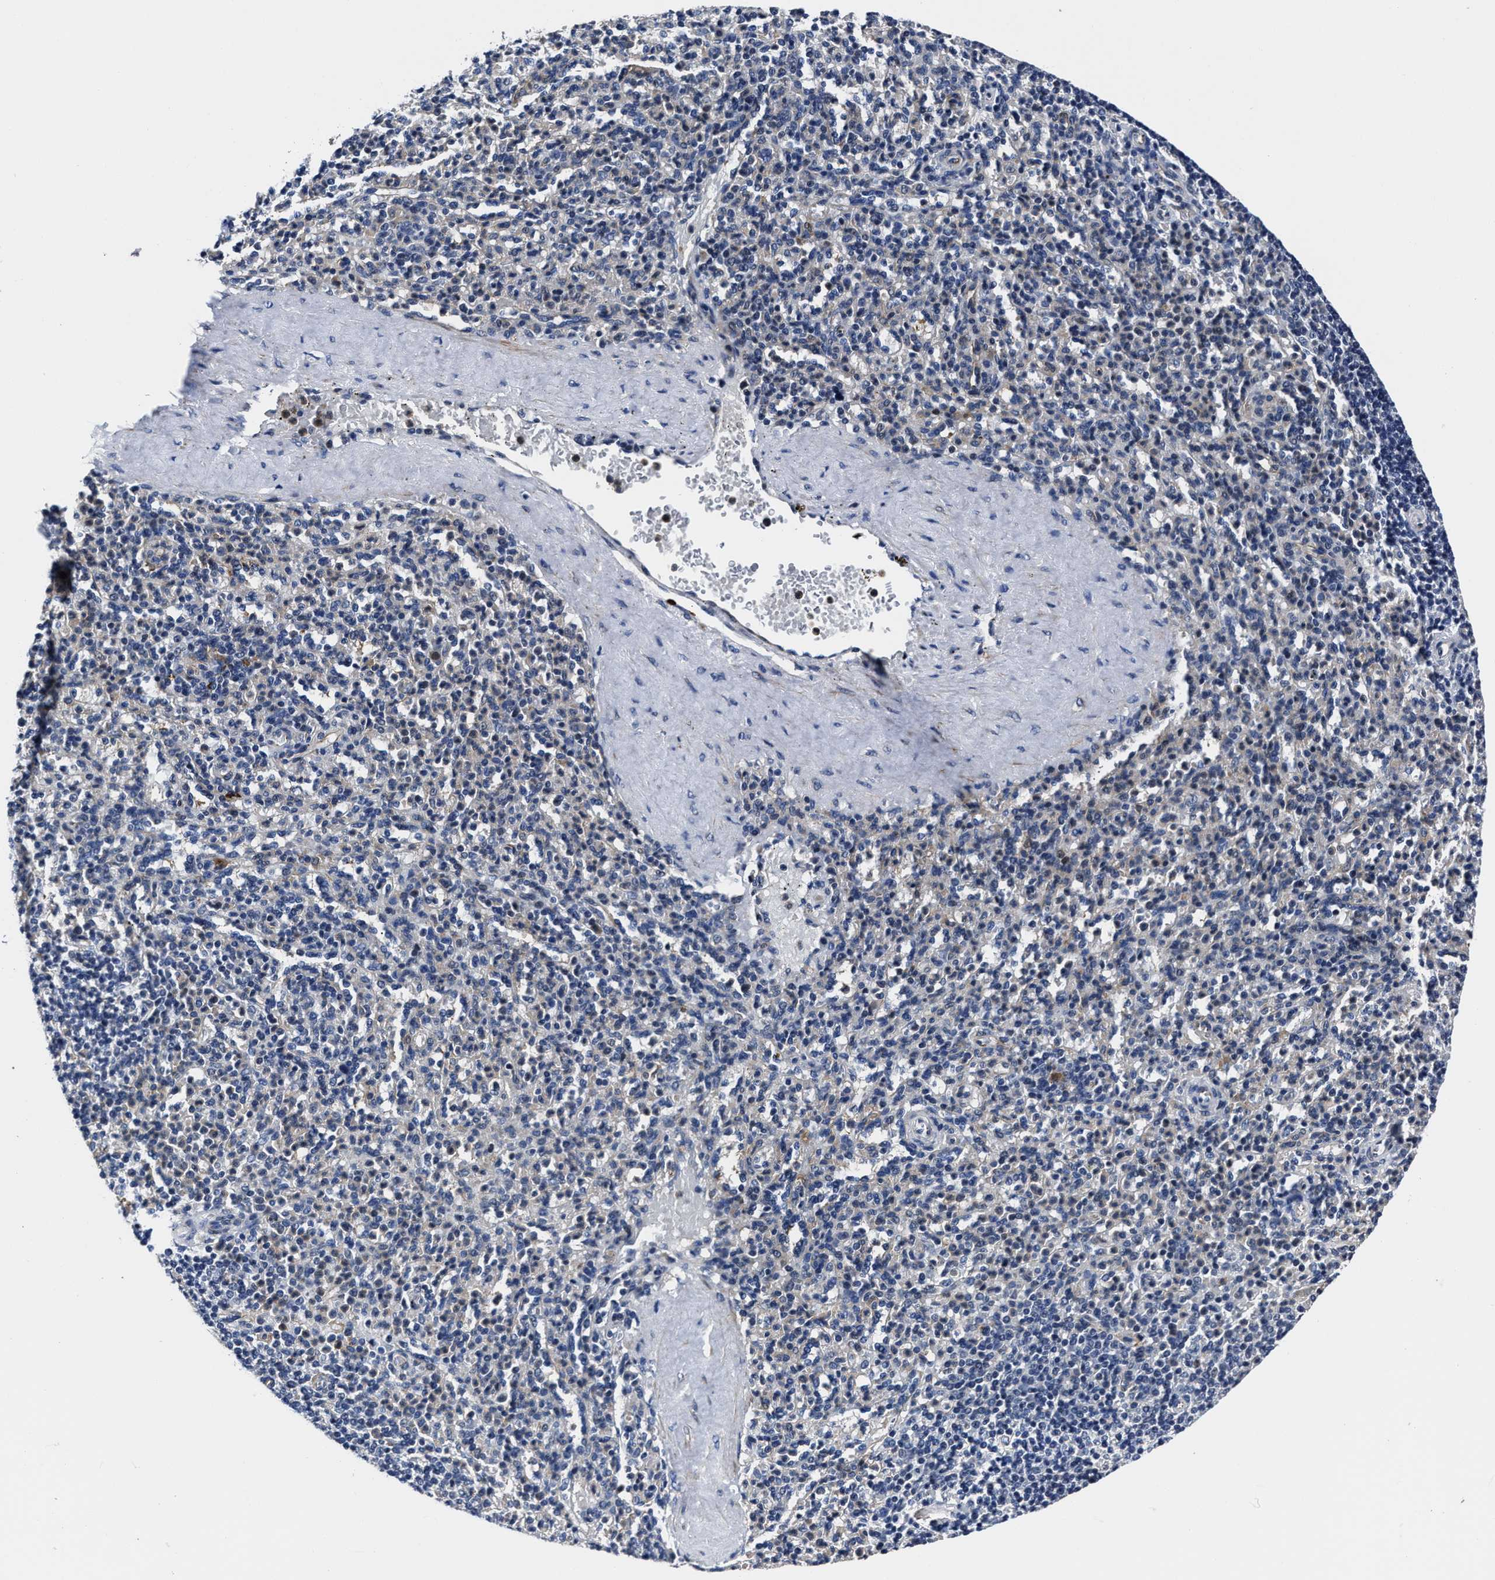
{"staining": {"intensity": "moderate", "quantity": "<25%", "location": "cytoplasmic/membranous"}, "tissue": "spleen", "cell_type": "Cells in red pulp", "image_type": "normal", "snomed": [{"axis": "morphology", "description": "Normal tissue, NOS"}, {"axis": "topography", "description": "Spleen"}], "caption": "Immunohistochemical staining of benign human spleen displays <25% levels of moderate cytoplasmic/membranous protein staining in about <25% of cells in red pulp. The staining was performed using DAB to visualize the protein expression in brown, while the nuclei were stained in blue with hematoxylin (Magnification: 20x).", "gene": "RSBN1L", "patient": {"sex": "male", "age": 36}}